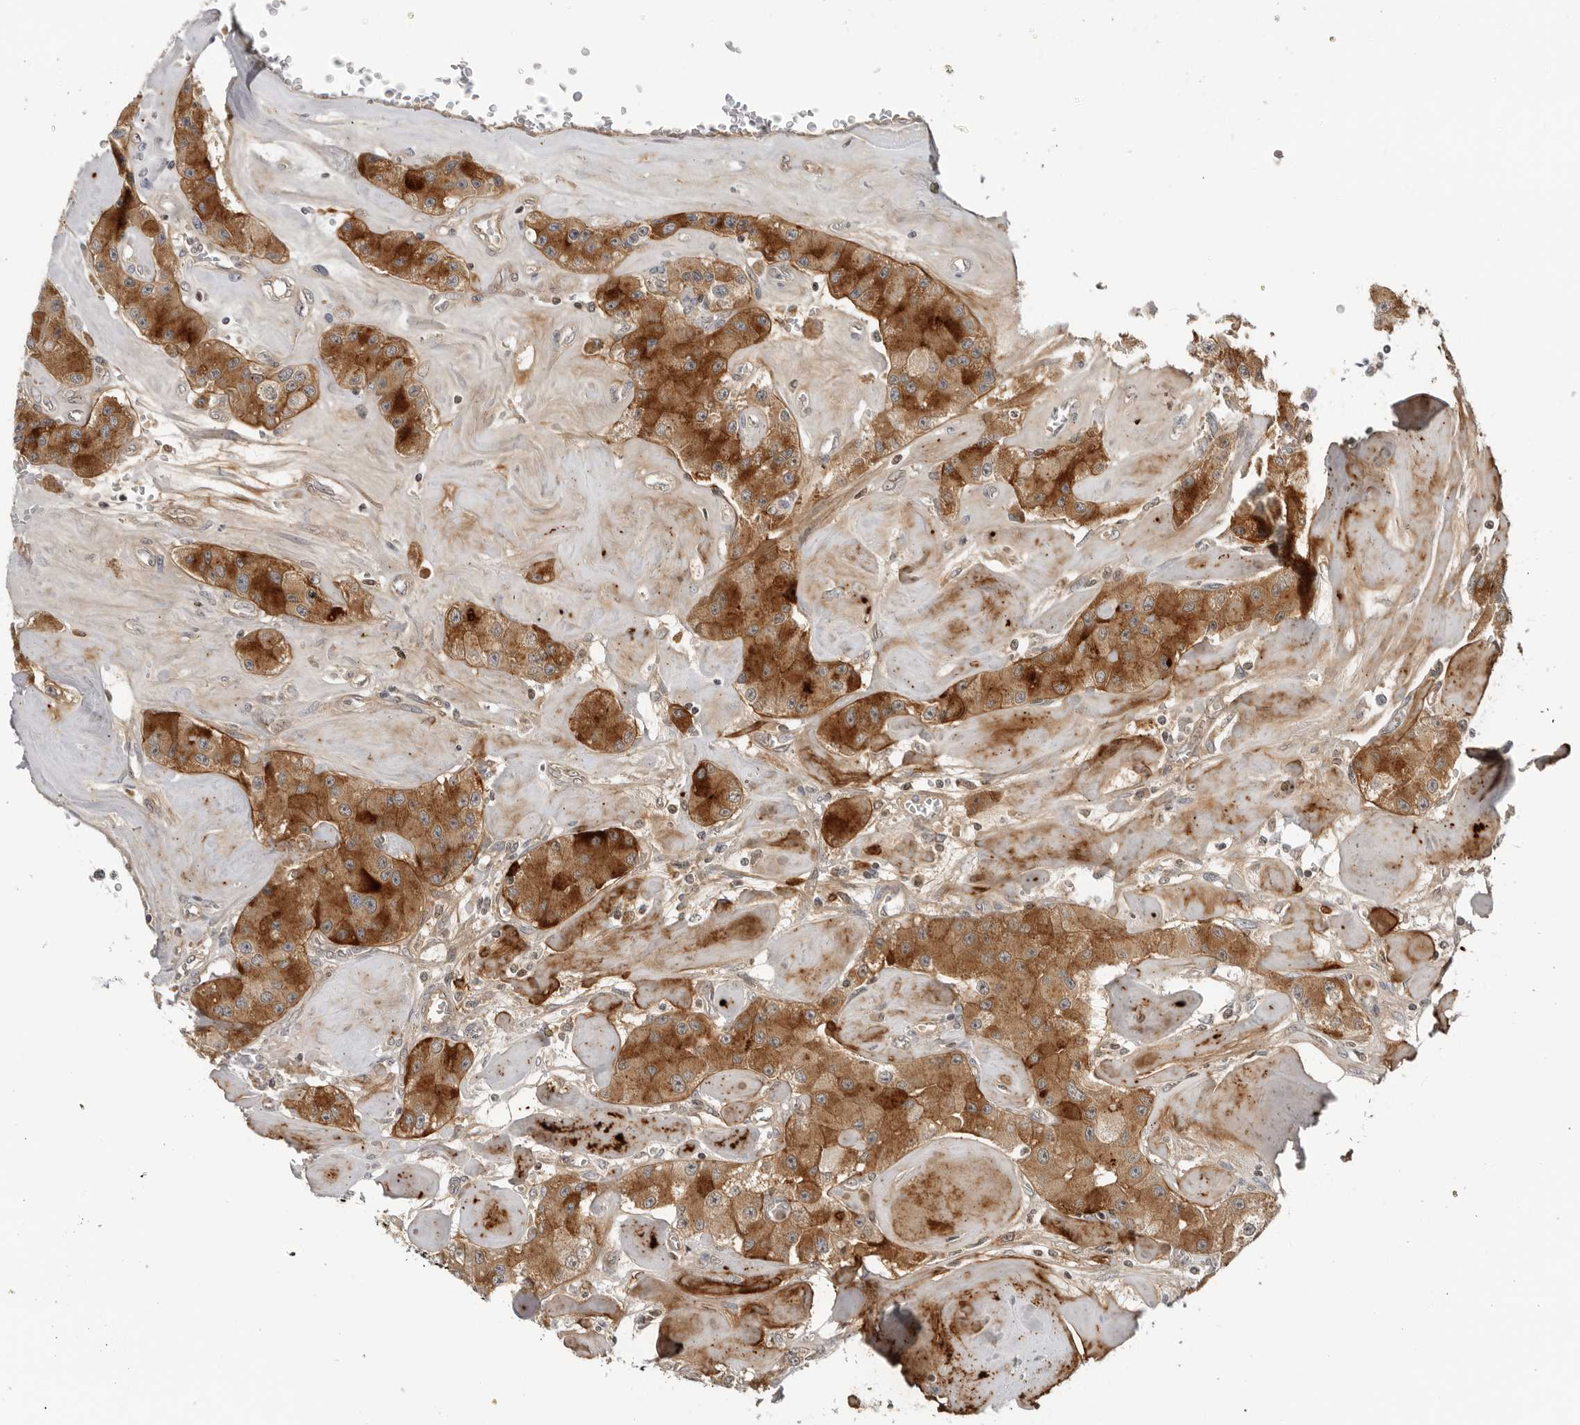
{"staining": {"intensity": "strong", "quantity": ">75%", "location": "cytoplasmic/membranous"}, "tissue": "carcinoid", "cell_type": "Tumor cells", "image_type": "cancer", "snomed": [{"axis": "morphology", "description": "Carcinoid, malignant, NOS"}, {"axis": "topography", "description": "Pancreas"}], "caption": "Immunohistochemical staining of carcinoid (malignant) demonstrates high levels of strong cytoplasmic/membranous staining in approximately >75% of tumor cells.", "gene": "SUGCT", "patient": {"sex": "male", "age": 41}}